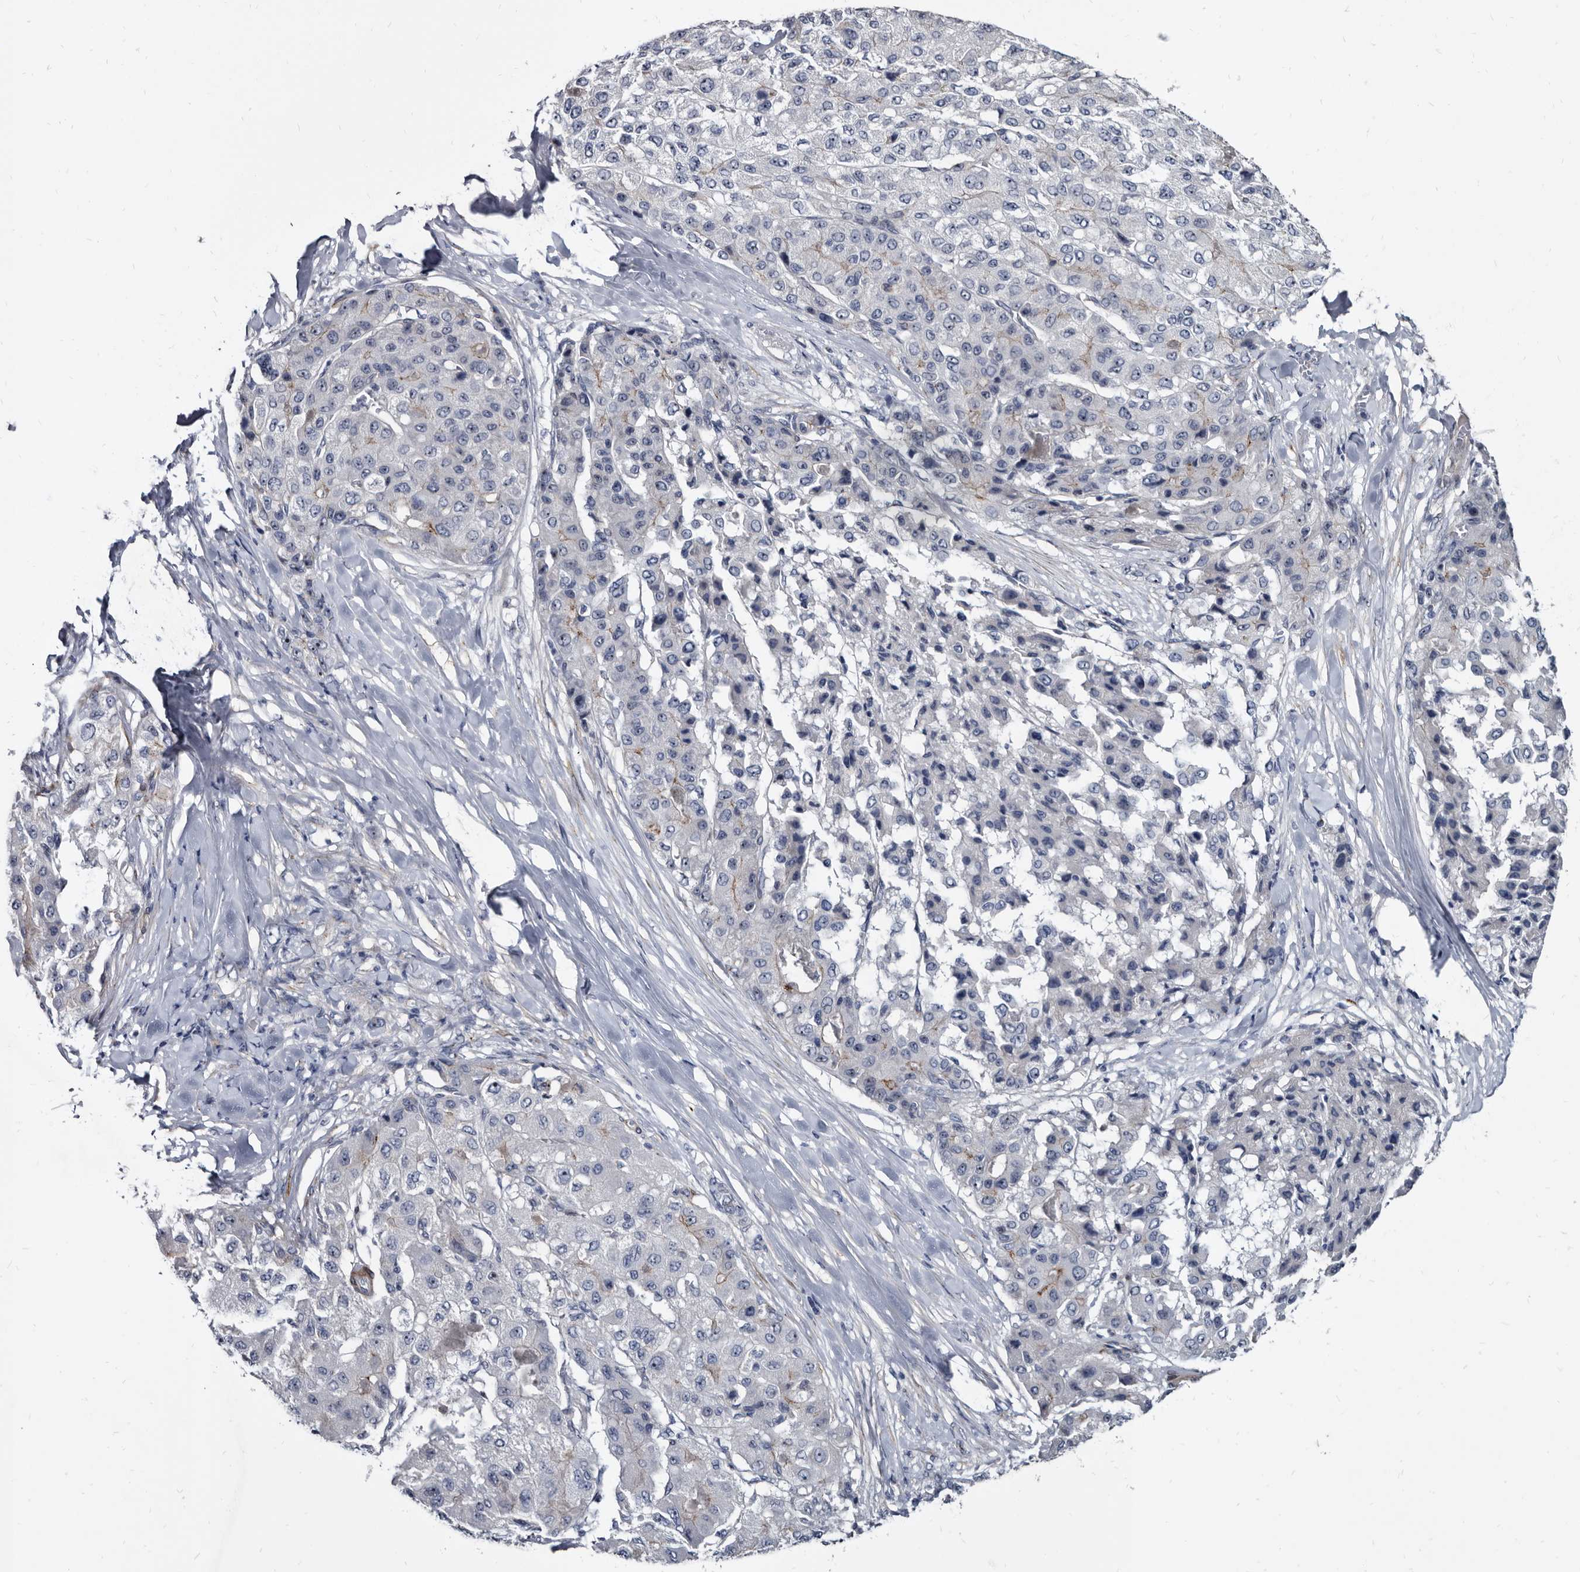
{"staining": {"intensity": "negative", "quantity": "none", "location": "none"}, "tissue": "liver cancer", "cell_type": "Tumor cells", "image_type": "cancer", "snomed": [{"axis": "morphology", "description": "Carcinoma, Hepatocellular, NOS"}, {"axis": "topography", "description": "Liver"}], "caption": "Tumor cells show no significant staining in liver hepatocellular carcinoma.", "gene": "PRSS8", "patient": {"sex": "male", "age": 80}}